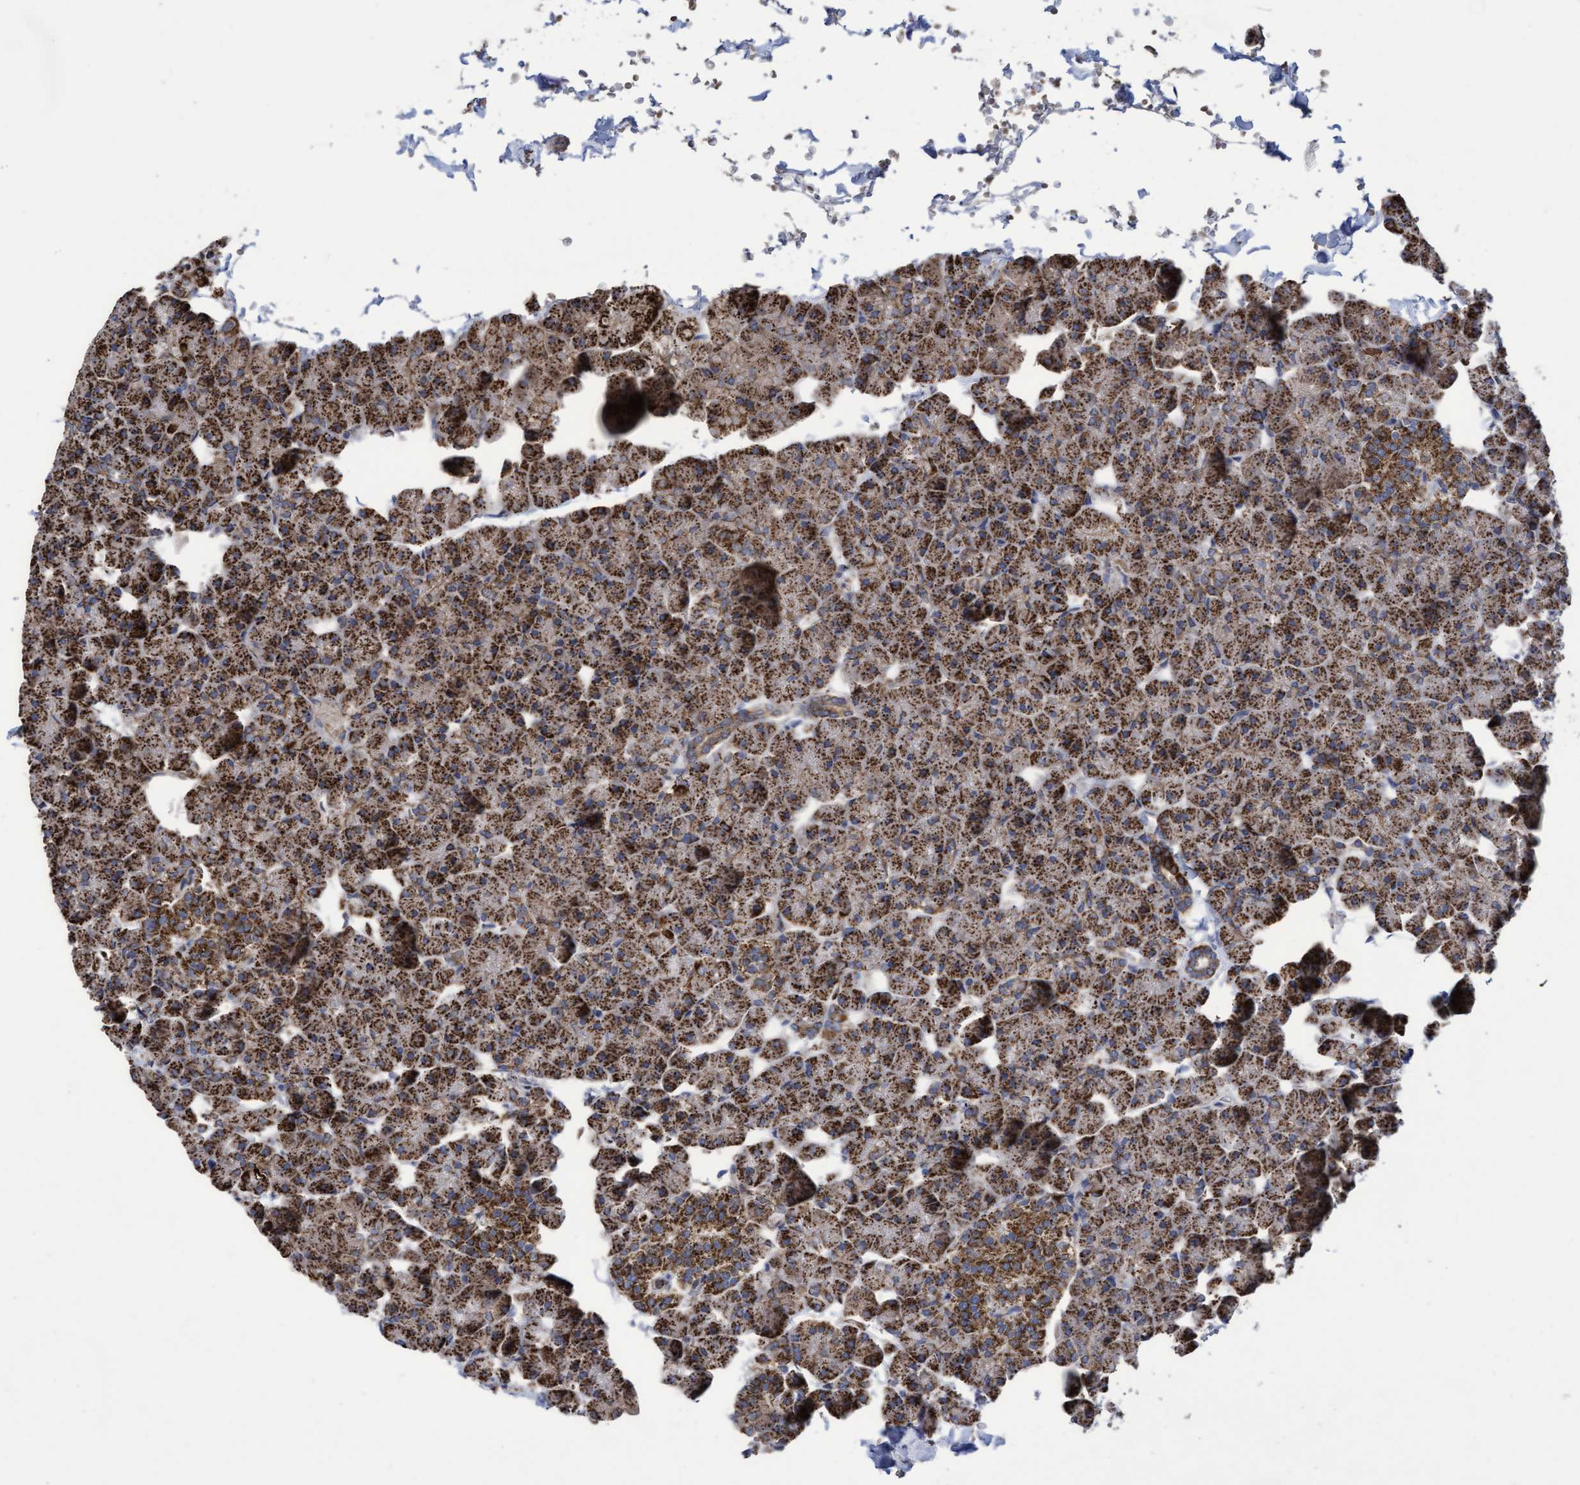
{"staining": {"intensity": "strong", "quantity": ">75%", "location": "cytoplasmic/membranous"}, "tissue": "pancreas", "cell_type": "Exocrine glandular cells", "image_type": "normal", "snomed": [{"axis": "morphology", "description": "Normal tissue, NOS"}, {"axis": "topography", "description": "Pancreas"}], "caption": "An image of pancreas stained for a protein demonstrates strong cytoplasmic/membranous brown staining in exocrine glandular cells.", "gene": "COBL", "patient": {"sex": "male", "age": 35}}